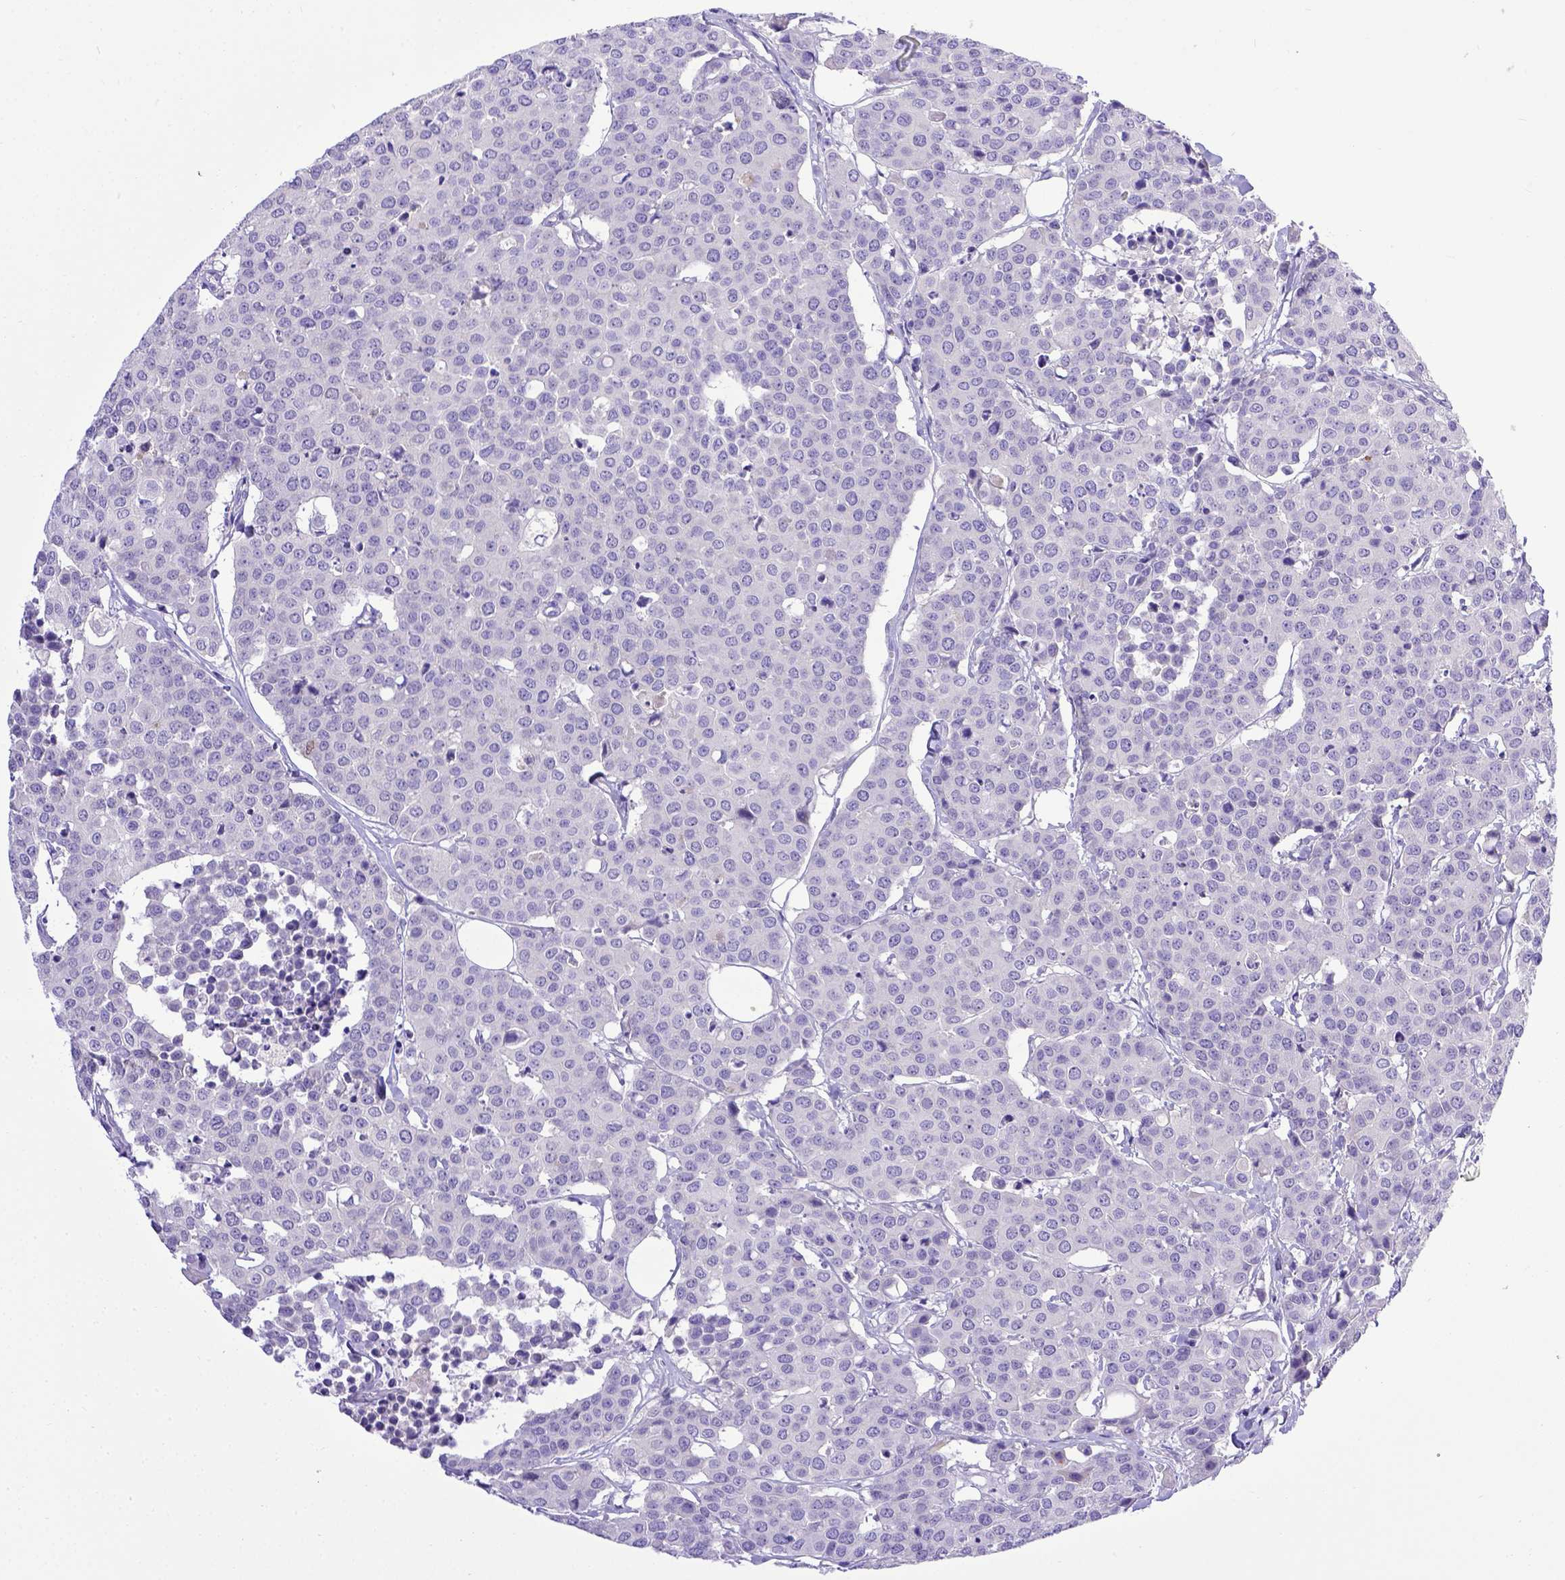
{"staining": {"intensity": "negative", "quantity": "none", "location": "none"}, "tissue": "carcinoid", "cell_type": "Tumor cells", "image_type": "cancer", "snomed": [{"axis": "morphology", "description": "Carcinoid, malignant, NOS"}, {"axis": "topography", "description": "Colon"}], "caption": "There is no significant positivity in tumor cells of carcinoid (malignant). (DAB immunohistochemistry (IHC) with hematoxylin counter stain).", "gene": "BTN1A1", "patient": {"sex": "male", "age": 81}}